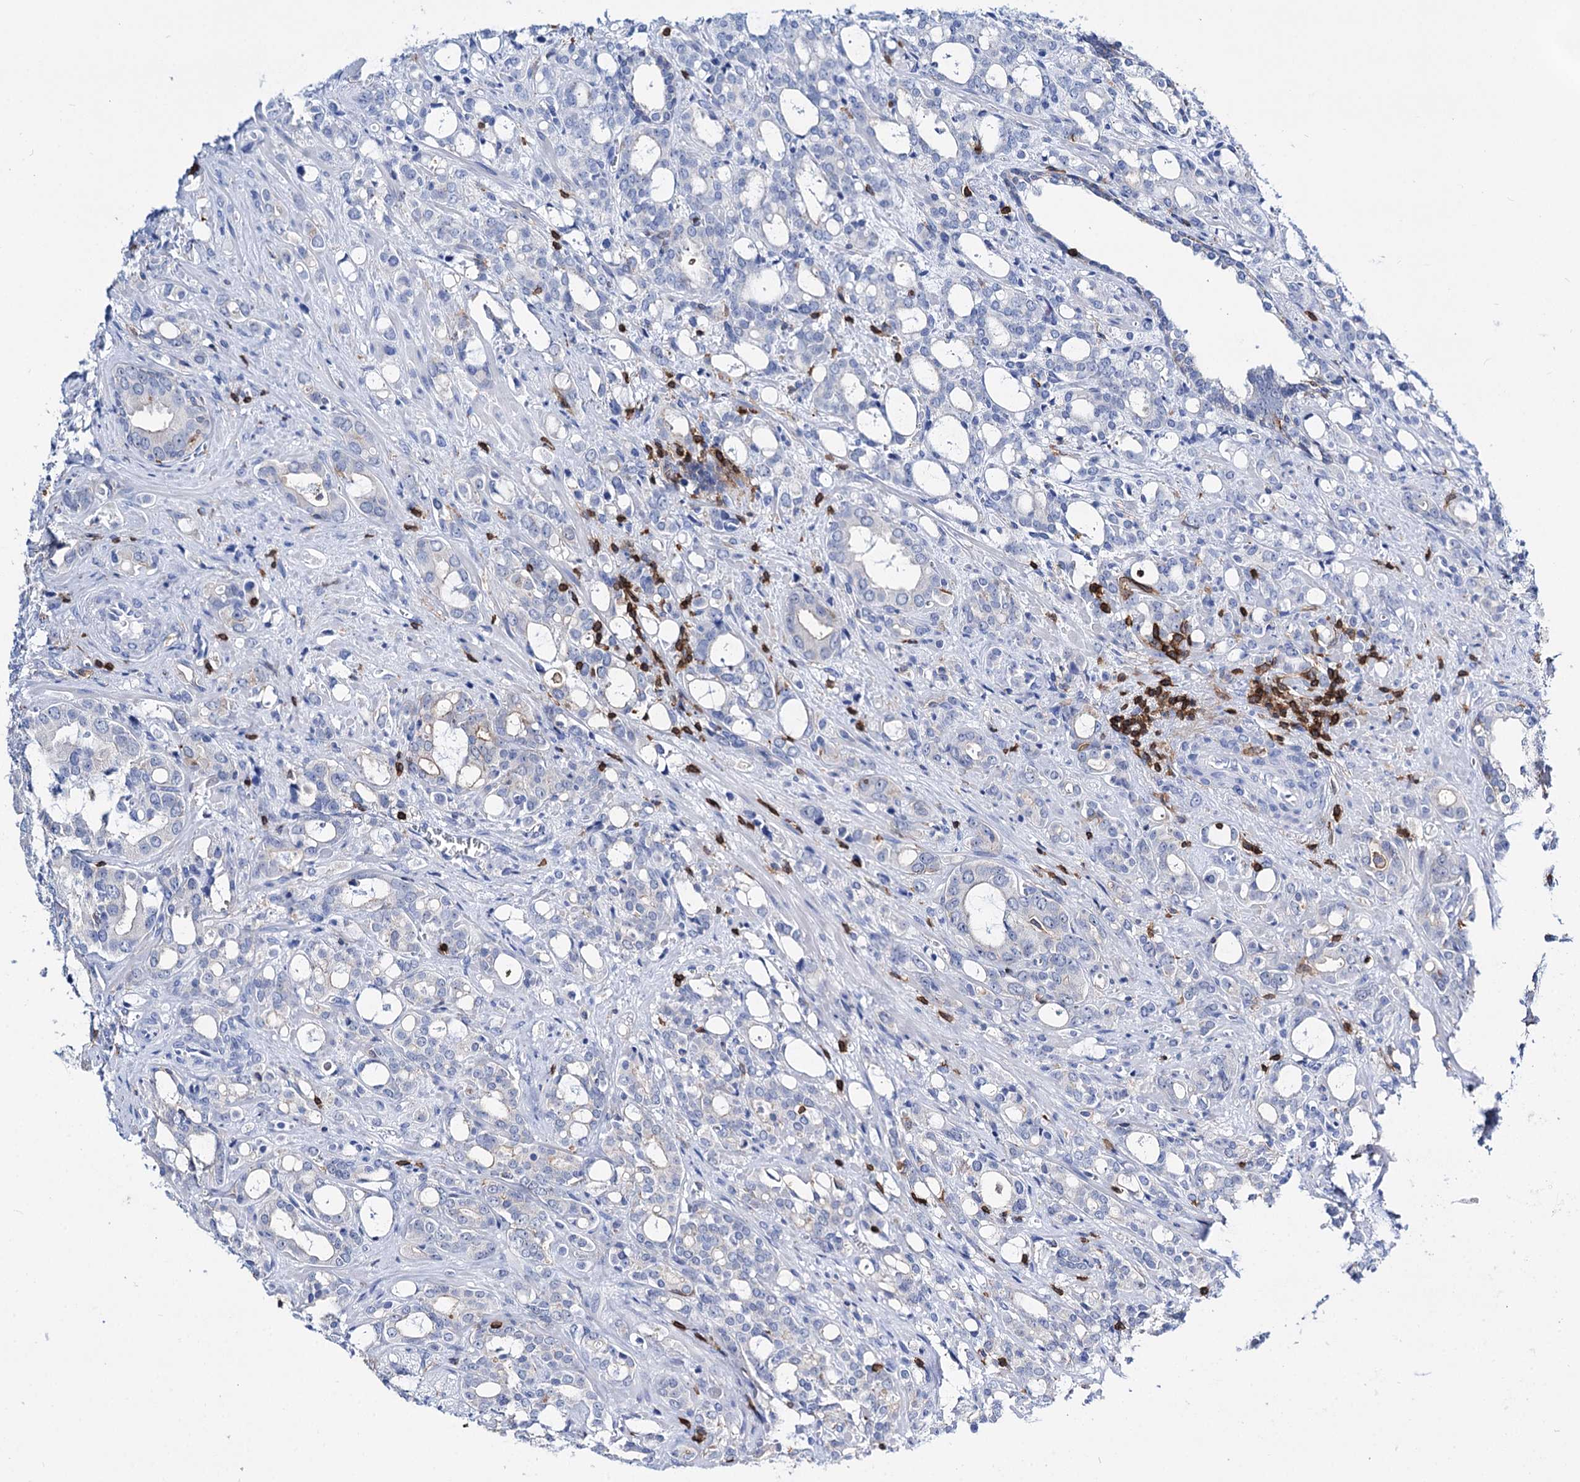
{"staining": {"intensity": "negative", "quantity": "none", "location": "none"}, "tissue": "prostate cancer", "cell_type": "Tumor cells", "image_type": "cancer", "snomed": [{"axis": "morphology", "description": "Adenocarcinoma, High grade"}, {"axis": "topography", "description": "Prostate"}], "caption": "Tumor cells show no significant staining in prostate cancer (high-grade adenocarcinoma).", "gene": "DEF6", "patient": {"sex": "male", "age": 72}}